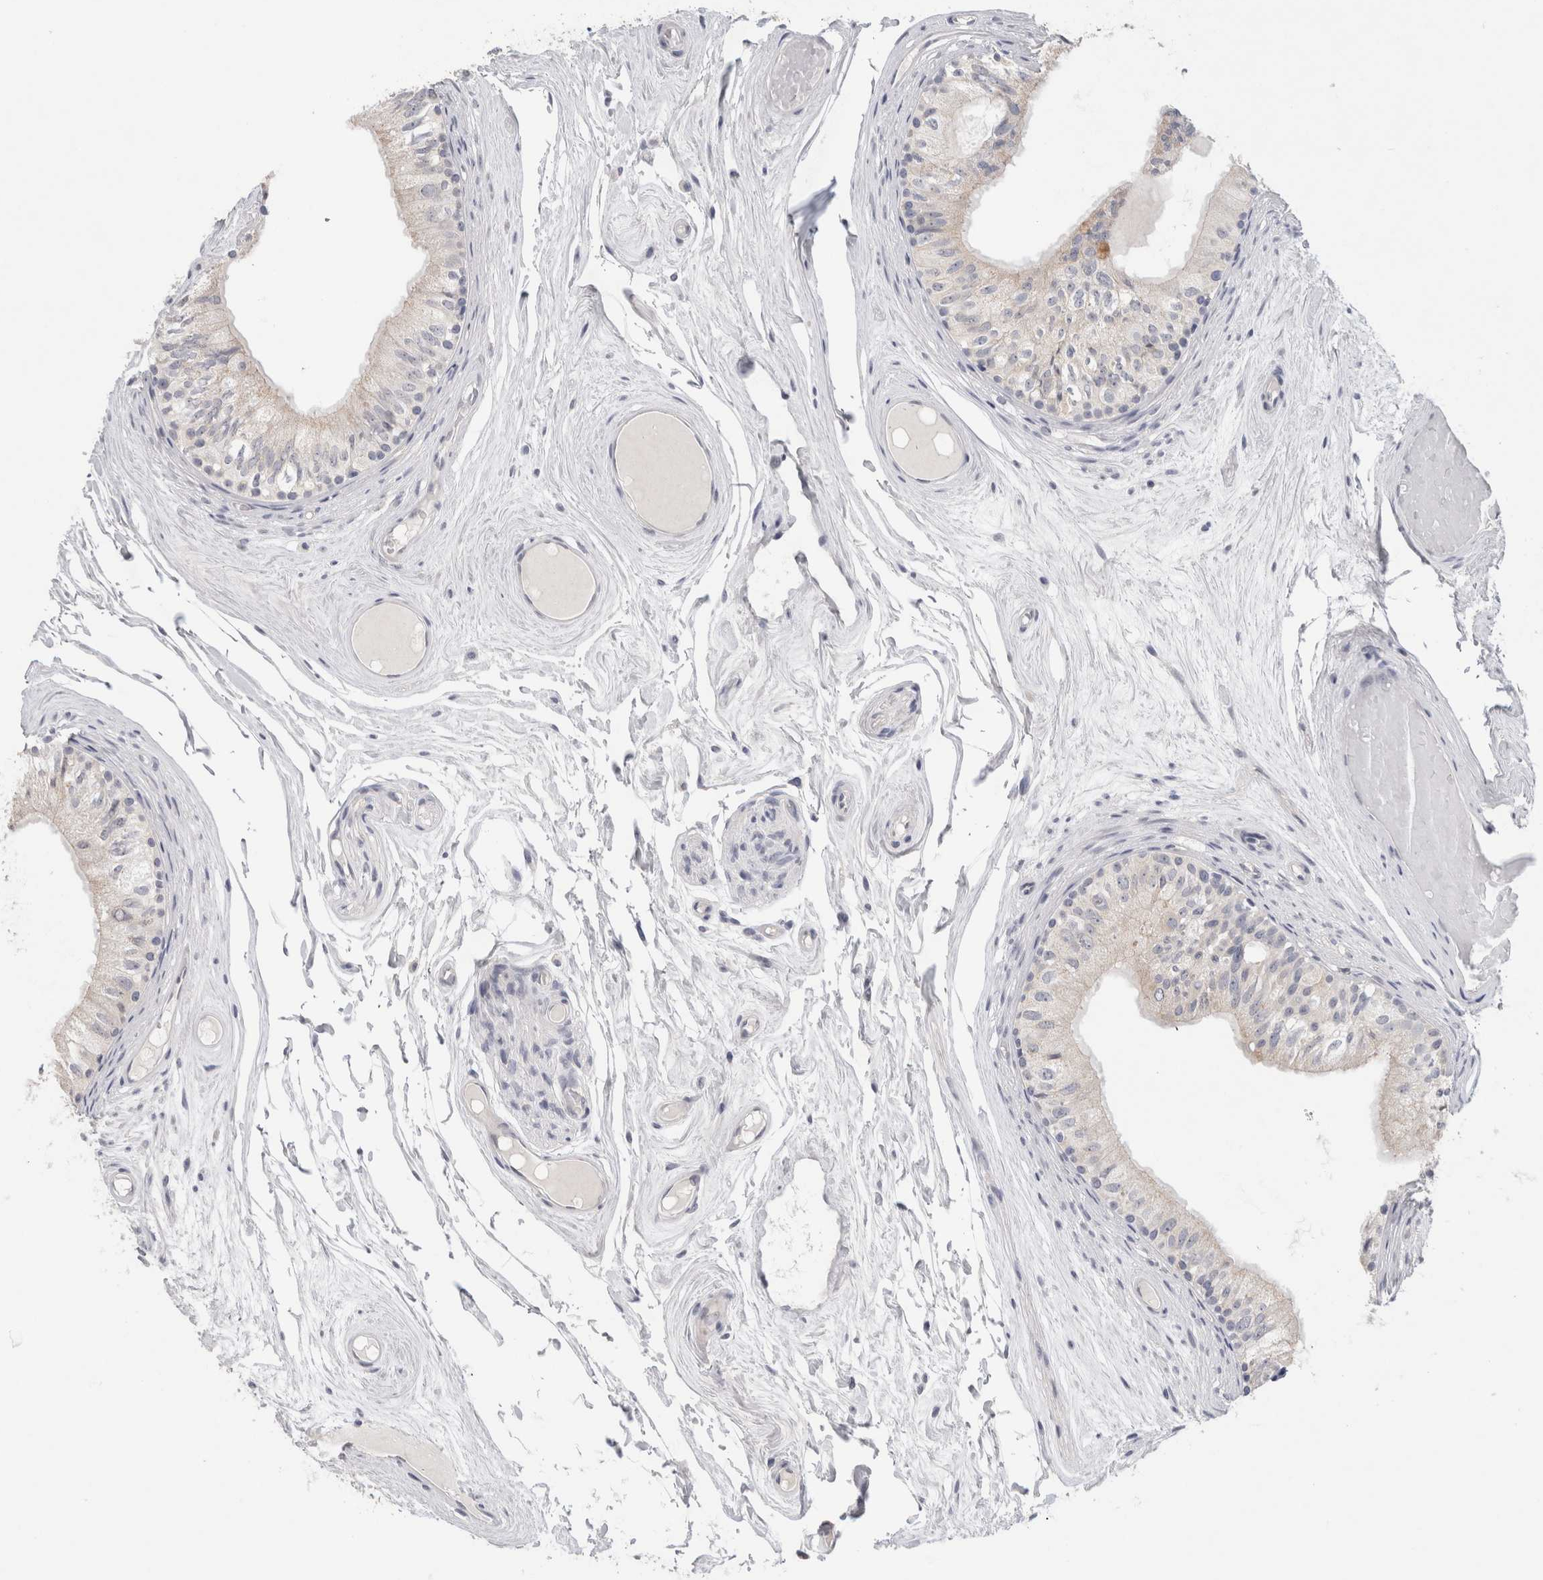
{"staining": {"intensity": "negative", "quantity": "none", "location": "none"}, "tissue": "epididymis", "cell_type": "Glandular cells", "image_type": "normal", "snomed": [{"axis": "morphology", "description": "Normal tissue, NOS"}, {"axis": "topography", "description": "Epididymis"}], "caption": "The photomicrograph reveals no significant expression in glandular cells of epididymis. (DAB (3,3'-diaminobenzidine) IHC visualized using brightfield microscopy, high magnification).", "gene": "TONSL", "patient": {"sex": "male", "age": 79}}